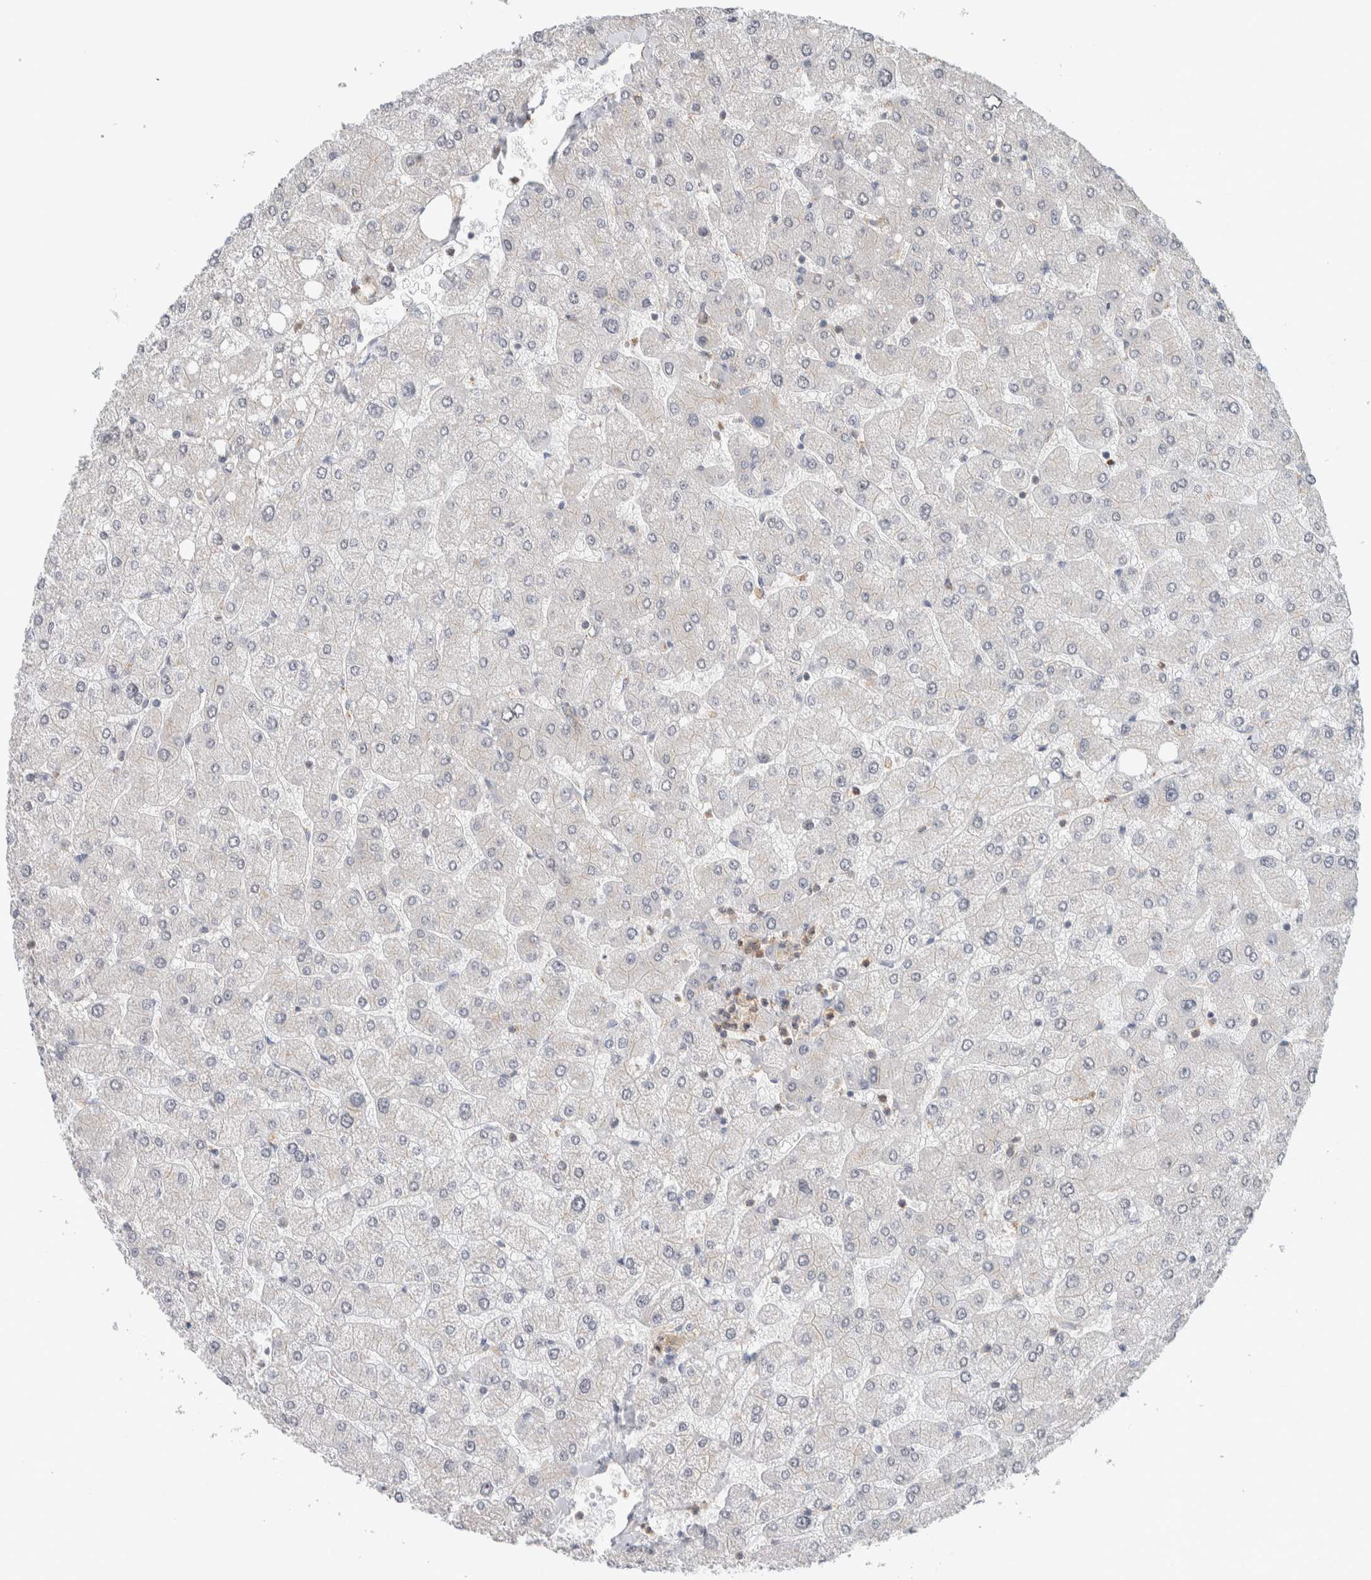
{"staining": {"intensity": "negative", "quantity": "none", "location": "none"}, "tissue": "liver", "cell_type": "Cholangiocytes", "image_type": "normal", "snomed": [{"axis": "morphology", "description": "Normal tissue, NOS"}, {"axis": "topography", "description": "Liver"}], "caption": "An image of liver stained for a protein demonstrates no brown staining in cholangiocytes. (DAB immunohistochemistry, high magnification).", "gene": "DEPTOR", "patient": {"sex": "male", "age": 55}}